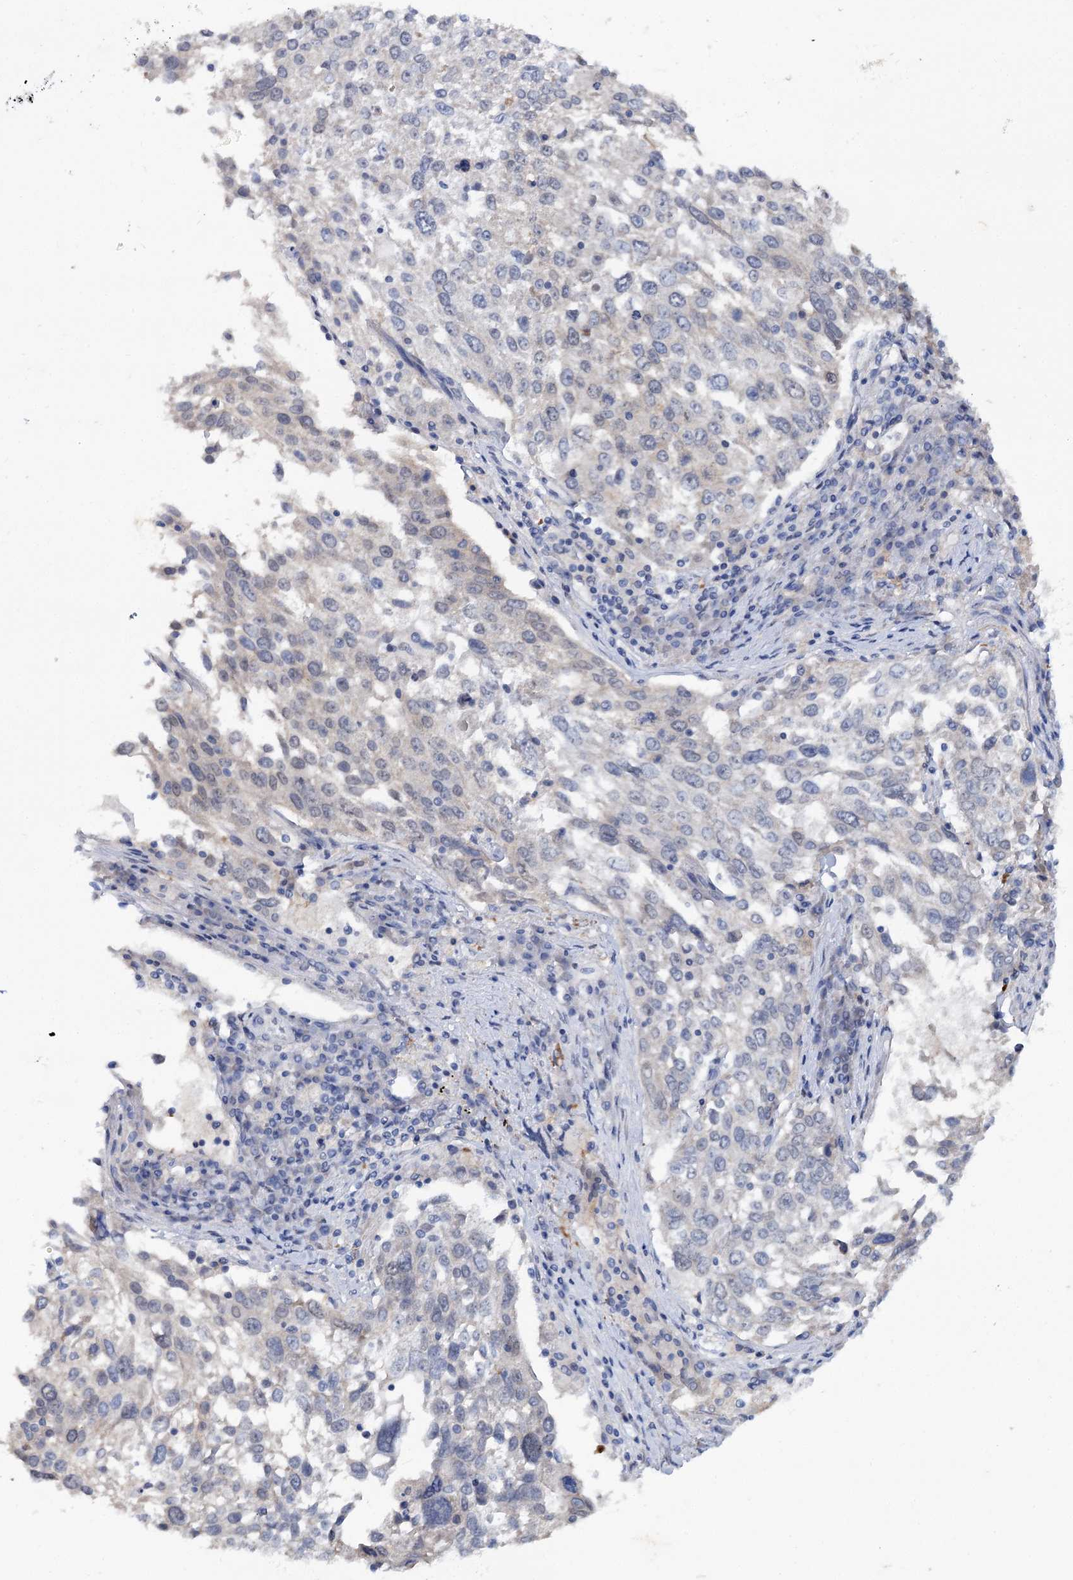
{"staining": {"intensity": "negative", "quantity": "none", "location": "none"}, "tissue": "lung cancer", "cell_type": "Tumor cells", "image_type": "cancer", "snomed": [{"axis": "morphology", "description": "Squamous cell carcinoma, NOS"}, {"axis": "topography", "description": "Lung"}], "caption": "Micrograph shows no significant protein positivity in tumor cells of lung squamous cell carcinoma. Brightfield microscopy of immunohistochemistry (IHC) stained with DAB (brown) and hematoxylin (blue), captured at high magnification.", "gene": "MID1IP1", "patient": {"sex": "male", "age": 65}}